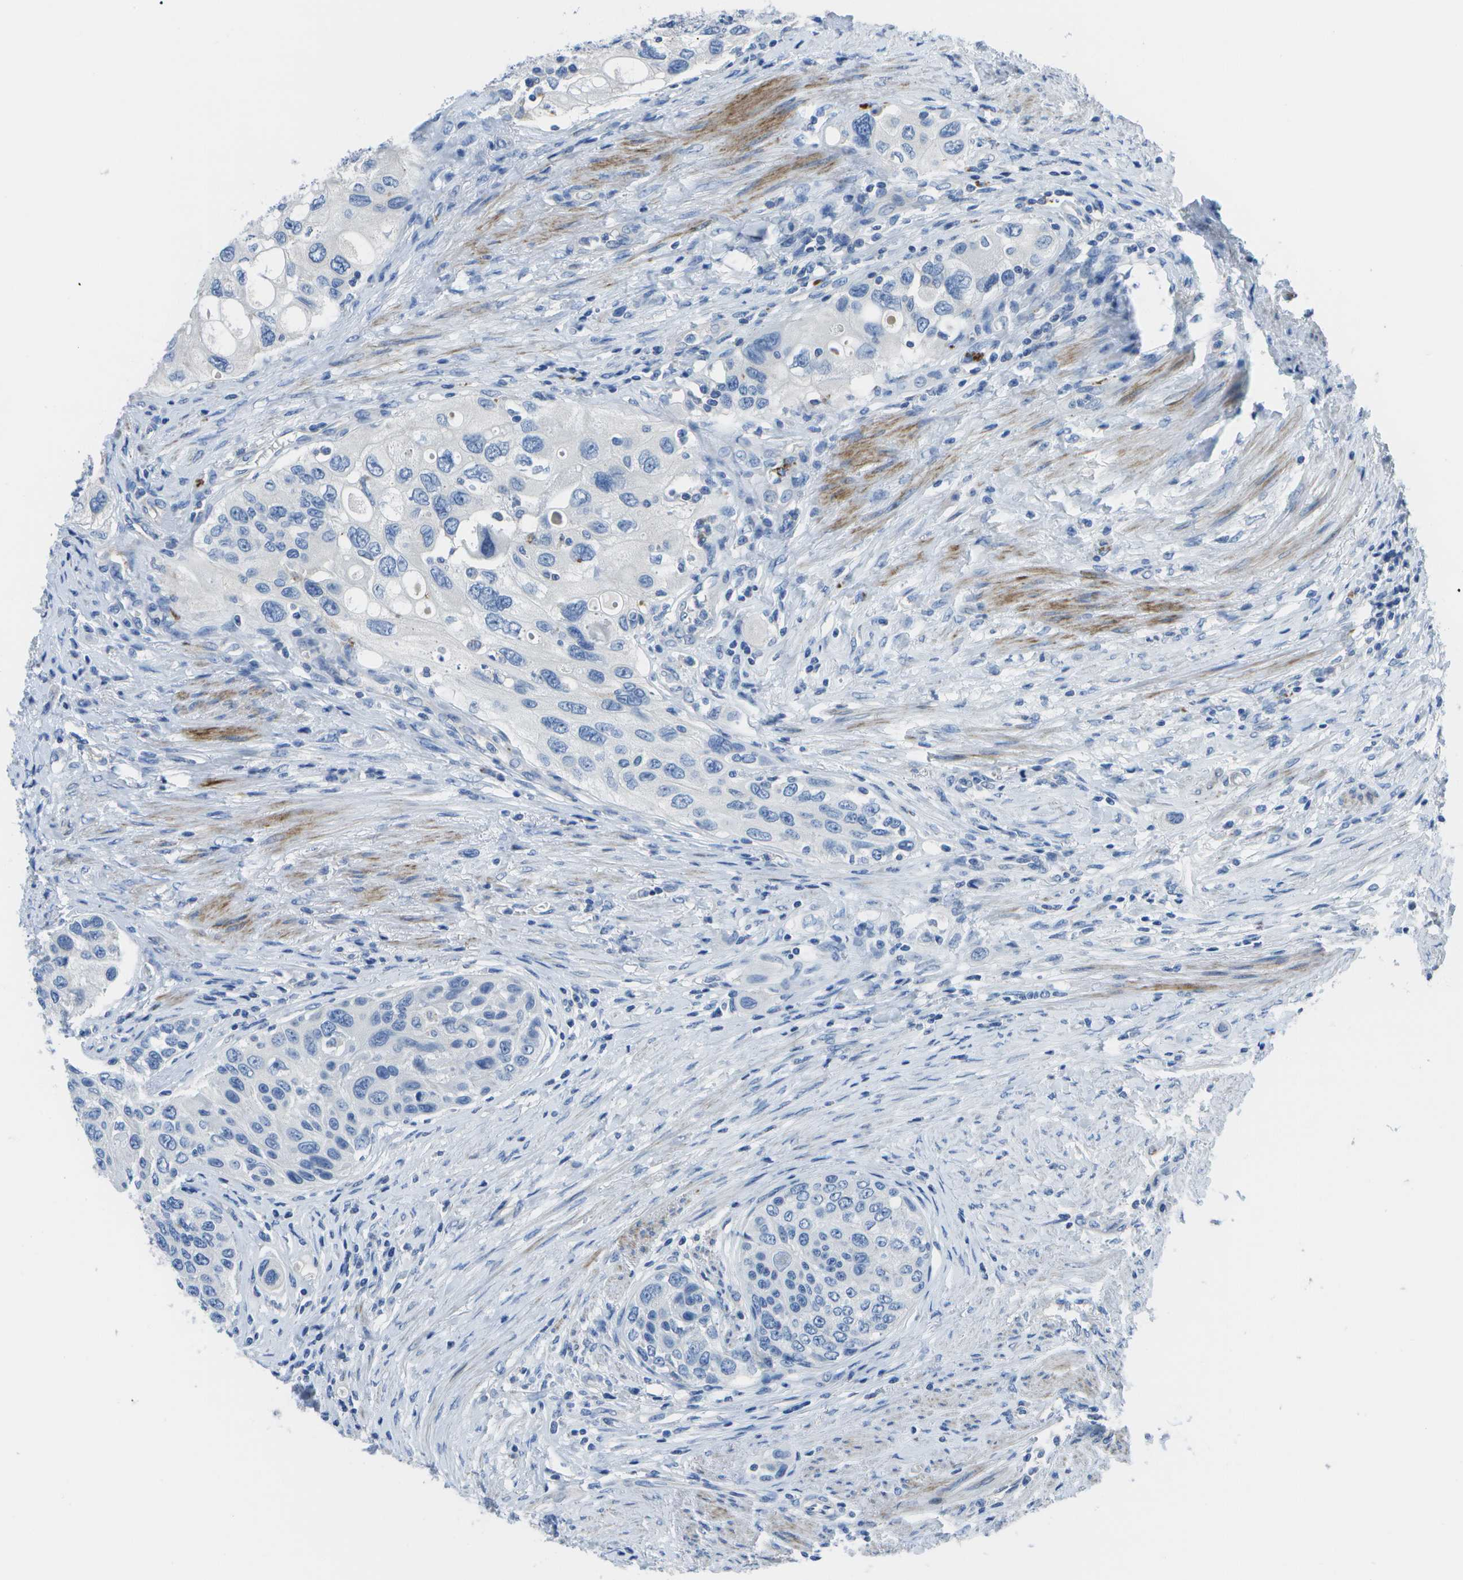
{"staining": {"intensity": "negative", "quantity": "none", "location": "none"}, "tissue": "urothelial cancer", "cell_type": "Tumor cells", "image_type": "cancer", "snomed": [{"axis": "morphology", "description": "Urothelial carcinoma, High grade"}, {"axis": "topography", "description": "Urinary bladder"}], "caption": "The photomicrograph displays no significant expression in tumor cells of urothelial cancer.", "gene": "DCT", "patient": {"sex": "female", "age": 56}}